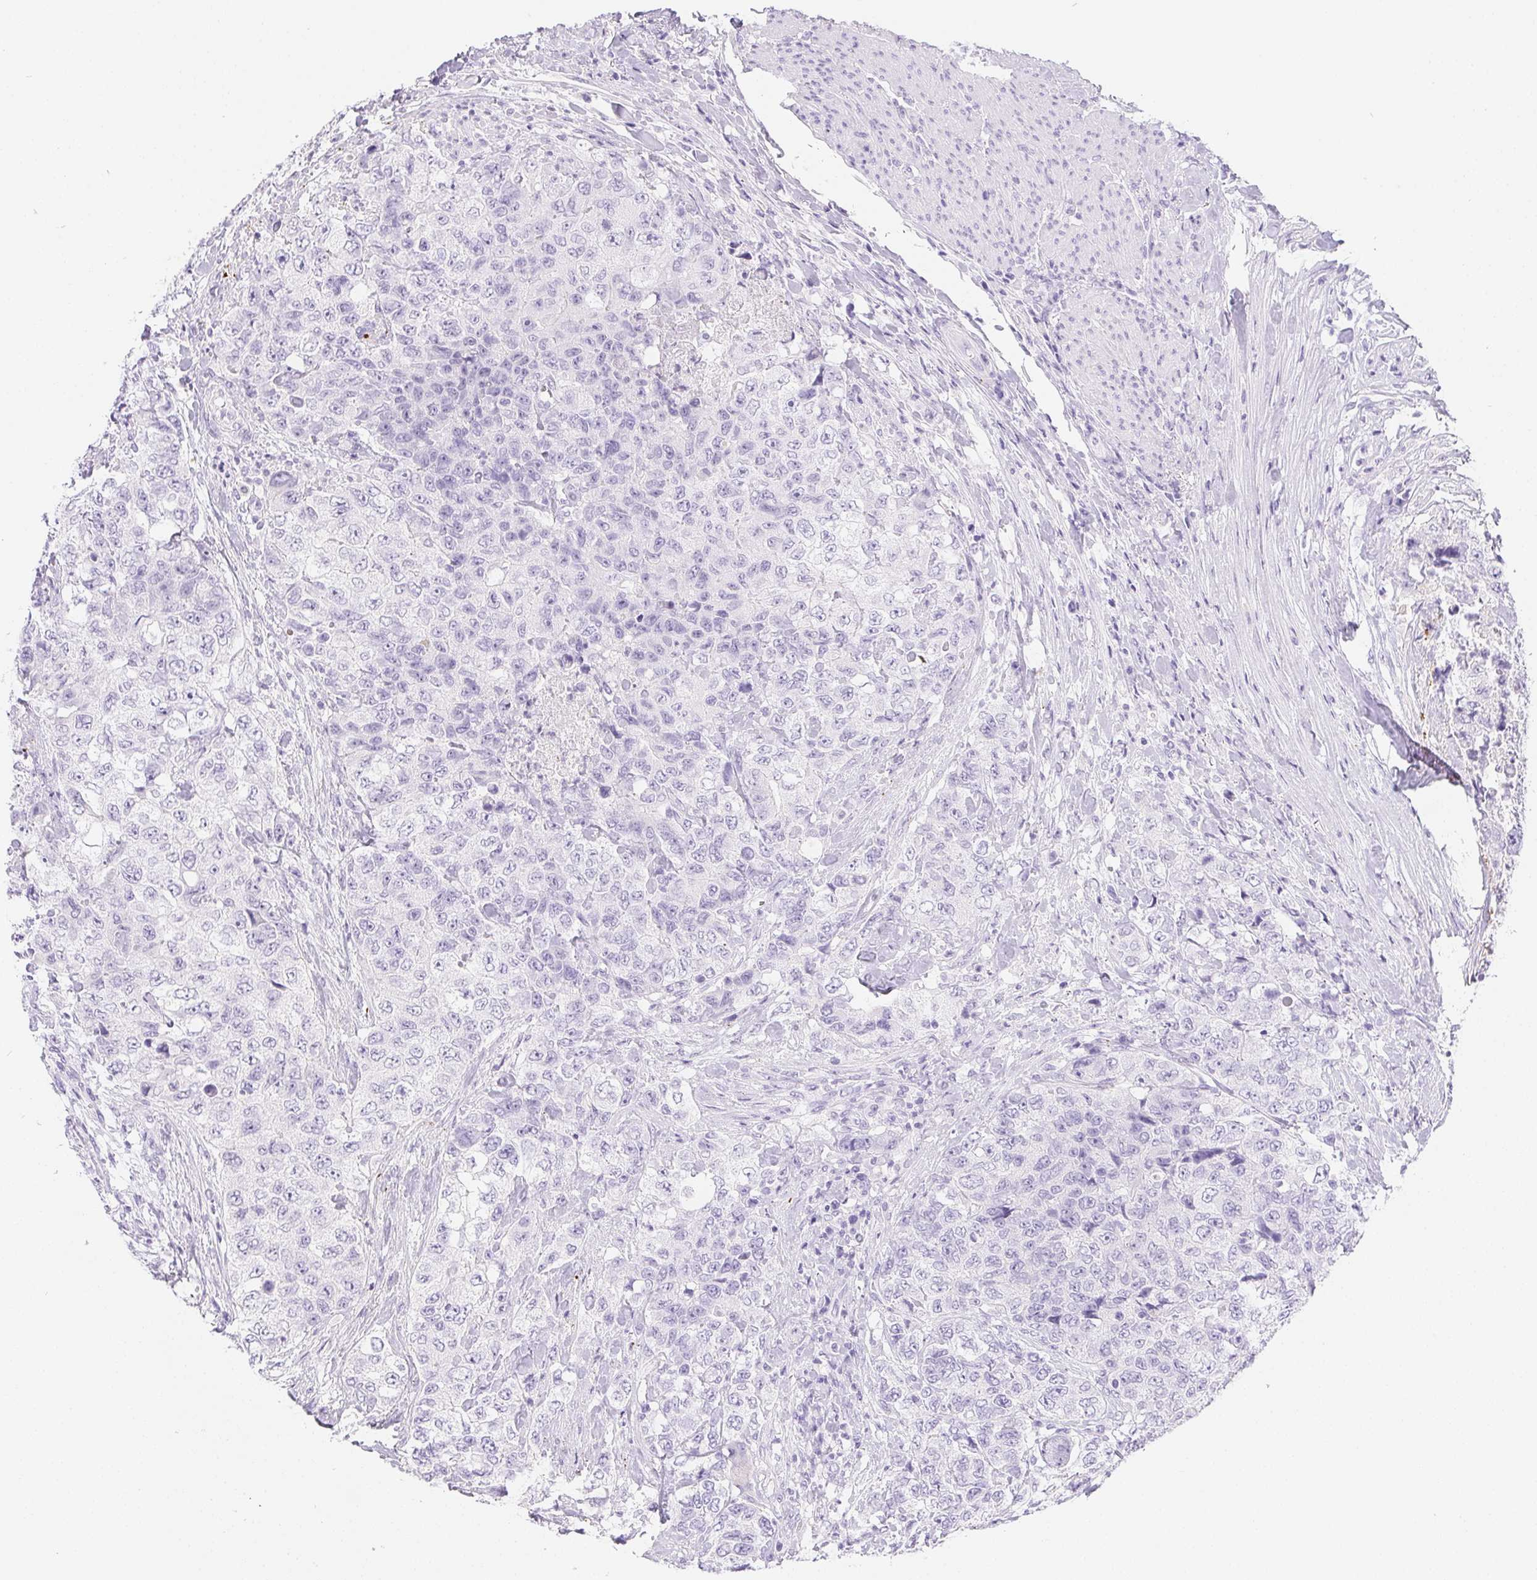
{"staining": {"intensity": "negative", "quantity": "none", "location": "none"}, "tissue": "urothelial cancer", "cell_type": "Tumor cells", "image_type": "cancer", "snomed": [{"axis": "morphology", "description": "Urothelial carcinoma, High grade"}, {"axis": "topography", "description": "Urinary bladder"}], "caption": "Image shows no protein staining in tumor cells of high-grade urothelial carcinoma tissue.", "gene": "PNLIP", "patient": {"sex": "female", "age": 78}}